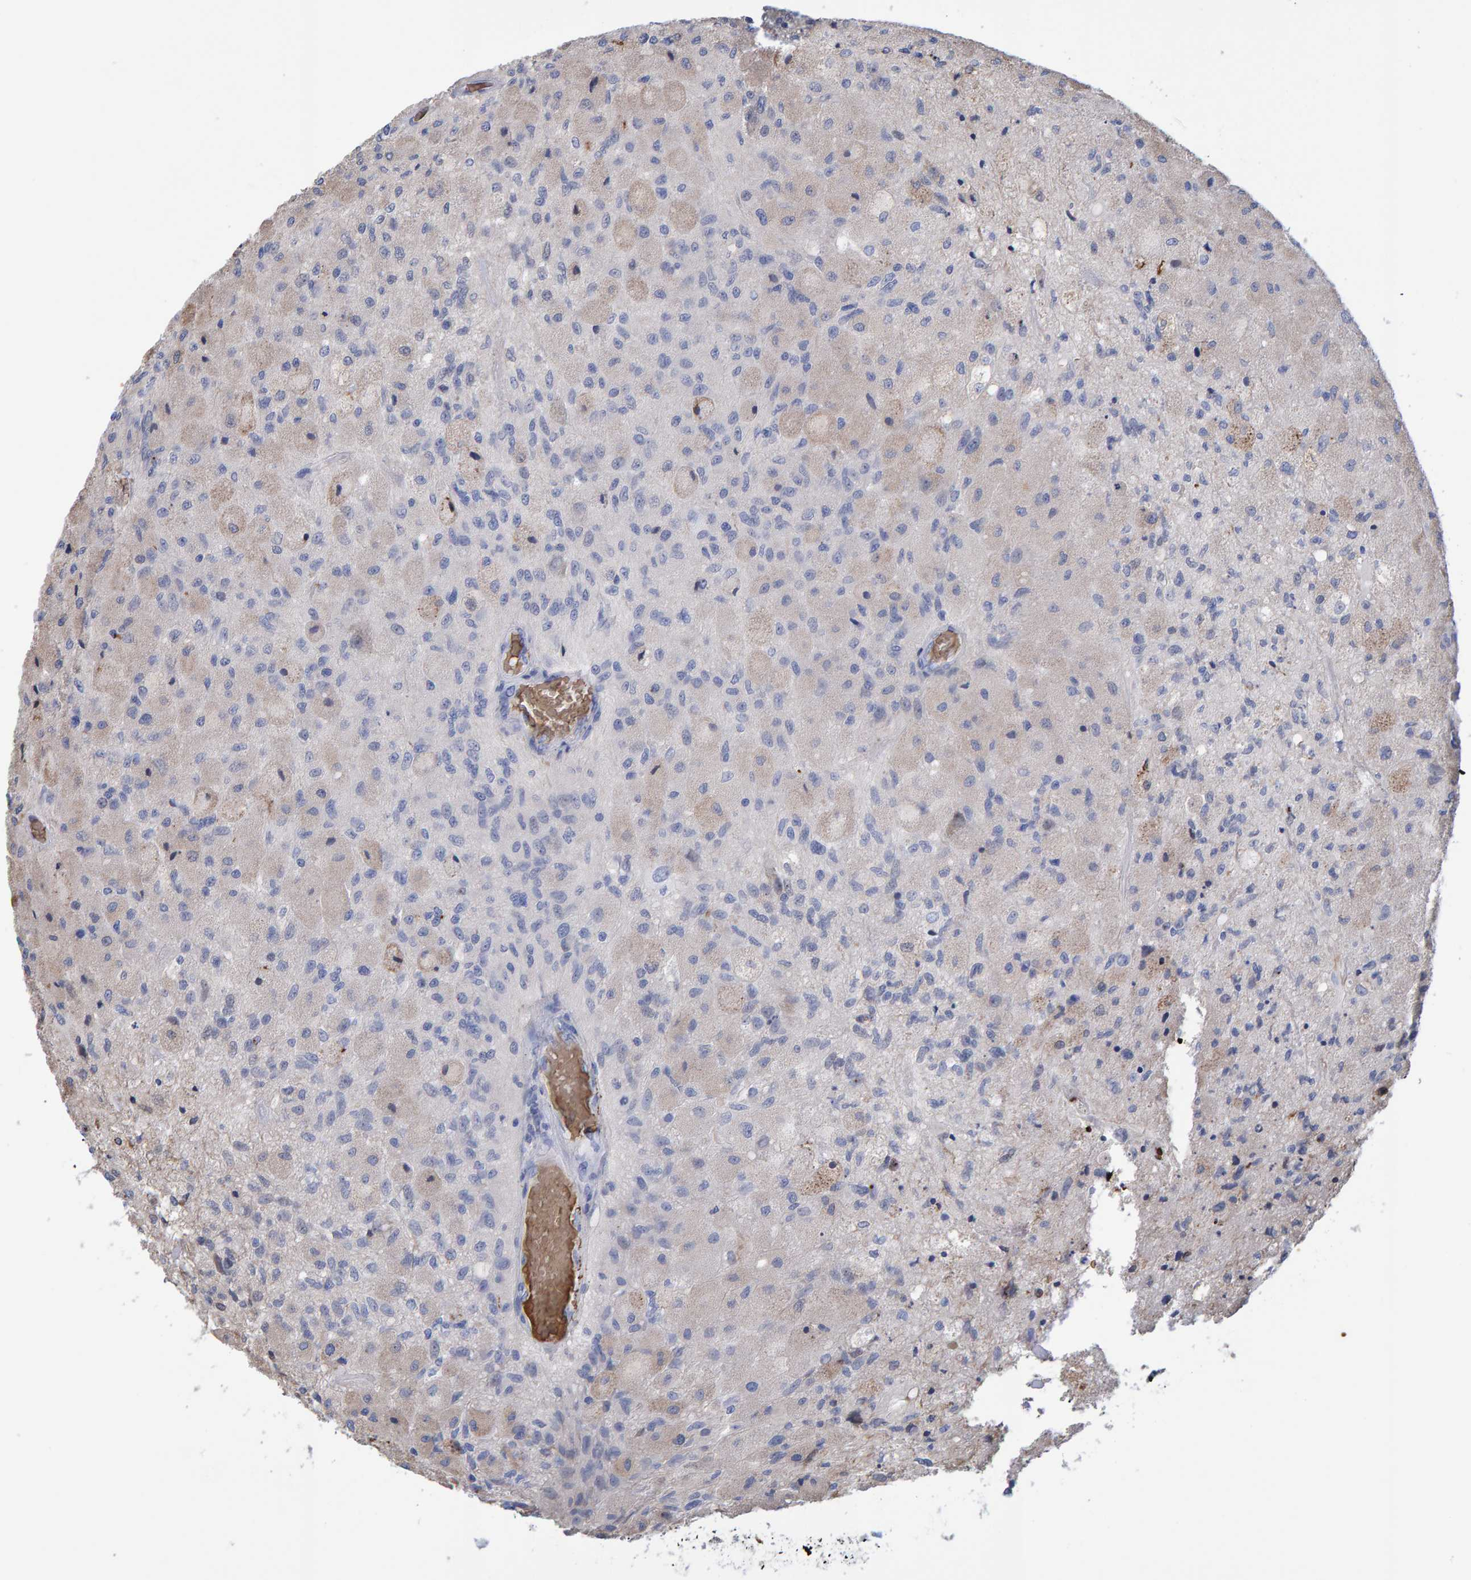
{"staining": {"intensity": "weak", "quantity": ">75%", "location": "cytoplasmic/membranous"}, "tissue": "glioma", "cell_type": "Tumor cells", "image_type": "cancer", "snomed": [{"axis": "morphology", "description": "Normal tissue, NOS"}, {"axis": "morphology", "description": "Glioma, malignant, High grade"}, {"axis": "topography", "description": "Cerebral cortex"}], "caption": "Tumor cells demonstrate low levels of weak cytoplasmic/membranous staining in approximately >75% of cells in human high-grade glioma (malignant).", "gene": "VPS9D1", "patient": {"sex": "male", "age": 77}}